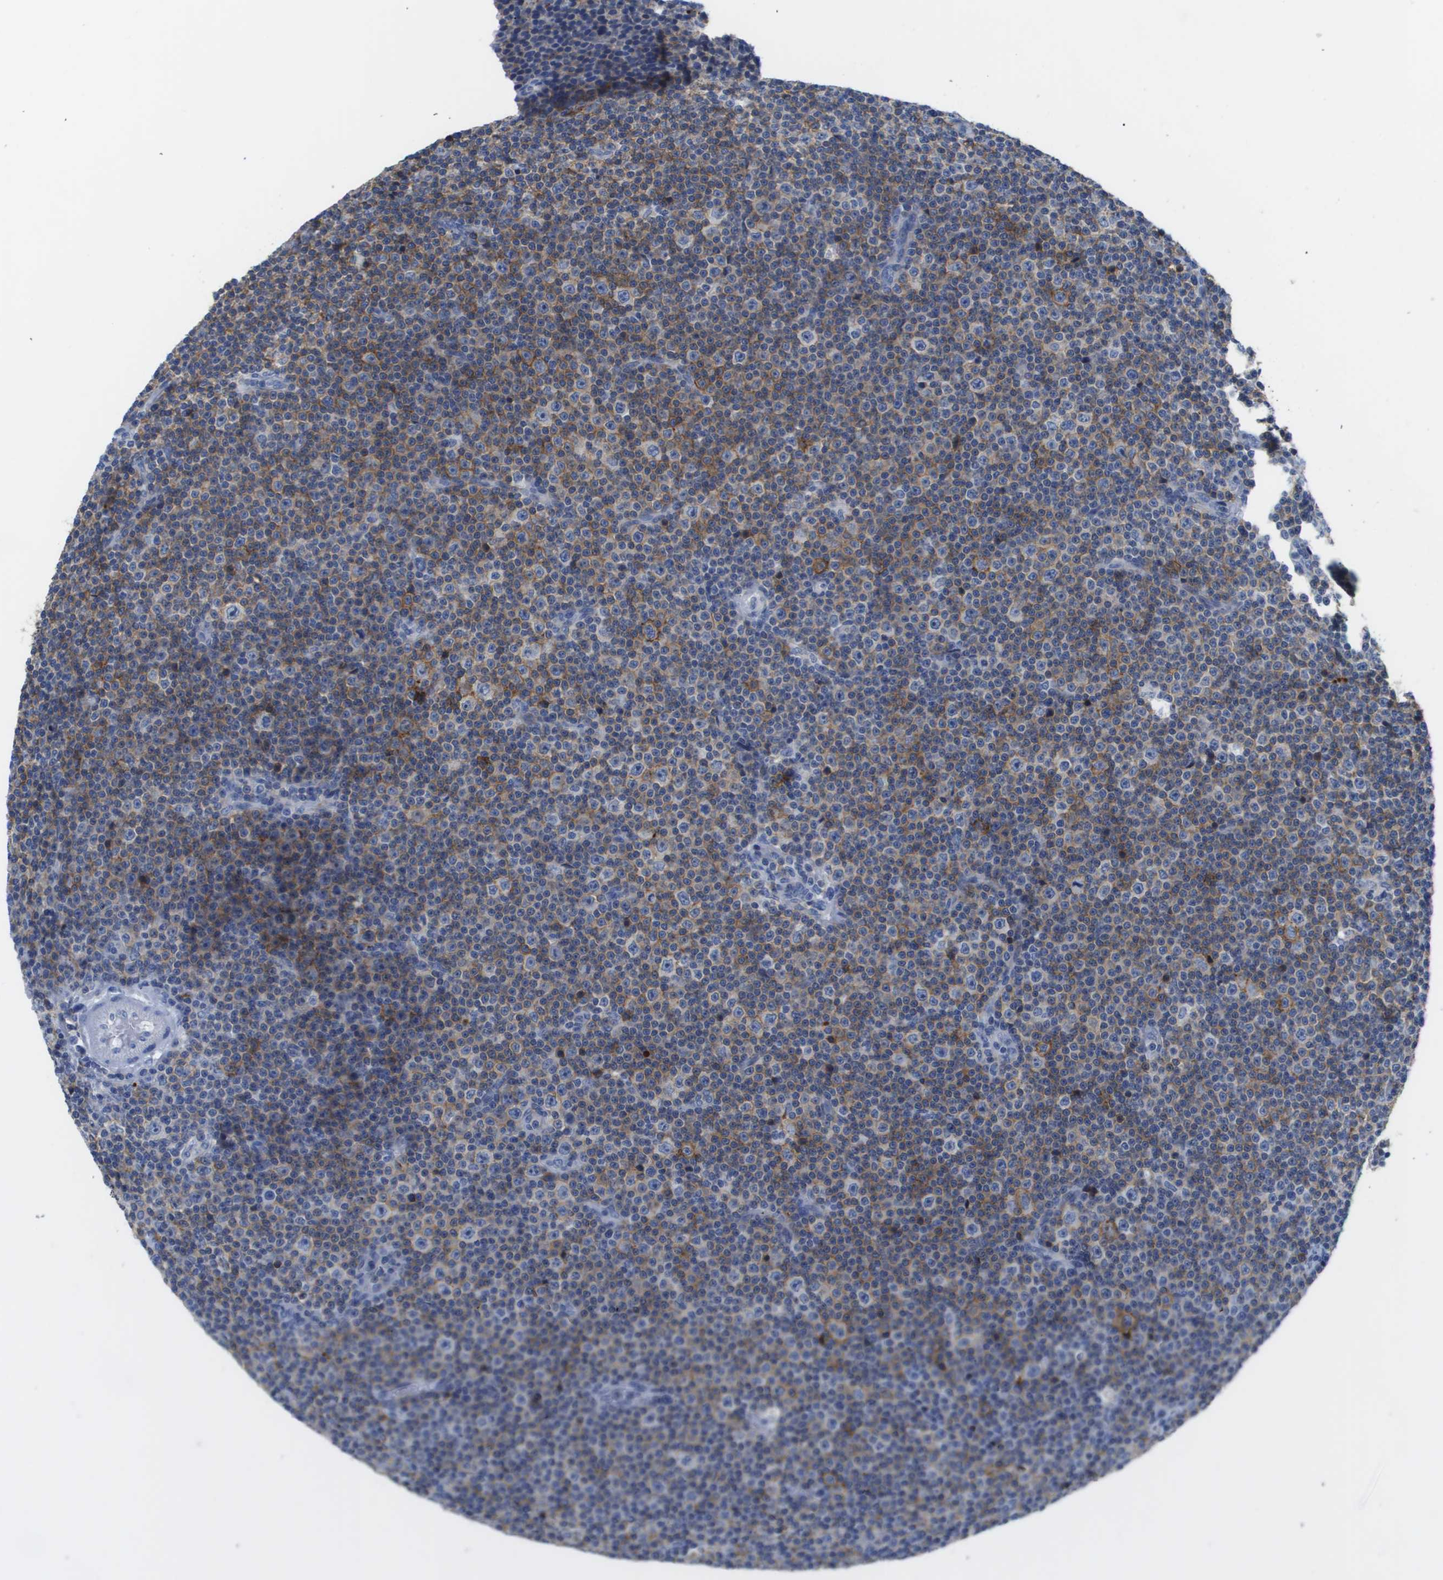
{"staining": {"intensity": "moderate", "quantity": "<25%", "location": "cytoplasmic/membranous"}, "tissue": "lymphoma", "cell_type": "Tumor cells", "image_type": "cancer", "snomed": [{"axis": "morphology", "description": "Malignant lymphoma, non-Hodgkin's type, Low grade"}, {"axis": "topography", "description": "Lymph node"}], "caption": "Immunohistochemical staining of human lymphoma shows low levels of moderate cytoplasmic/membranous positivity in about <25% of tumor cells.", "gene": "MS4A1", "patient": {"sex": "female", "age": 67}}